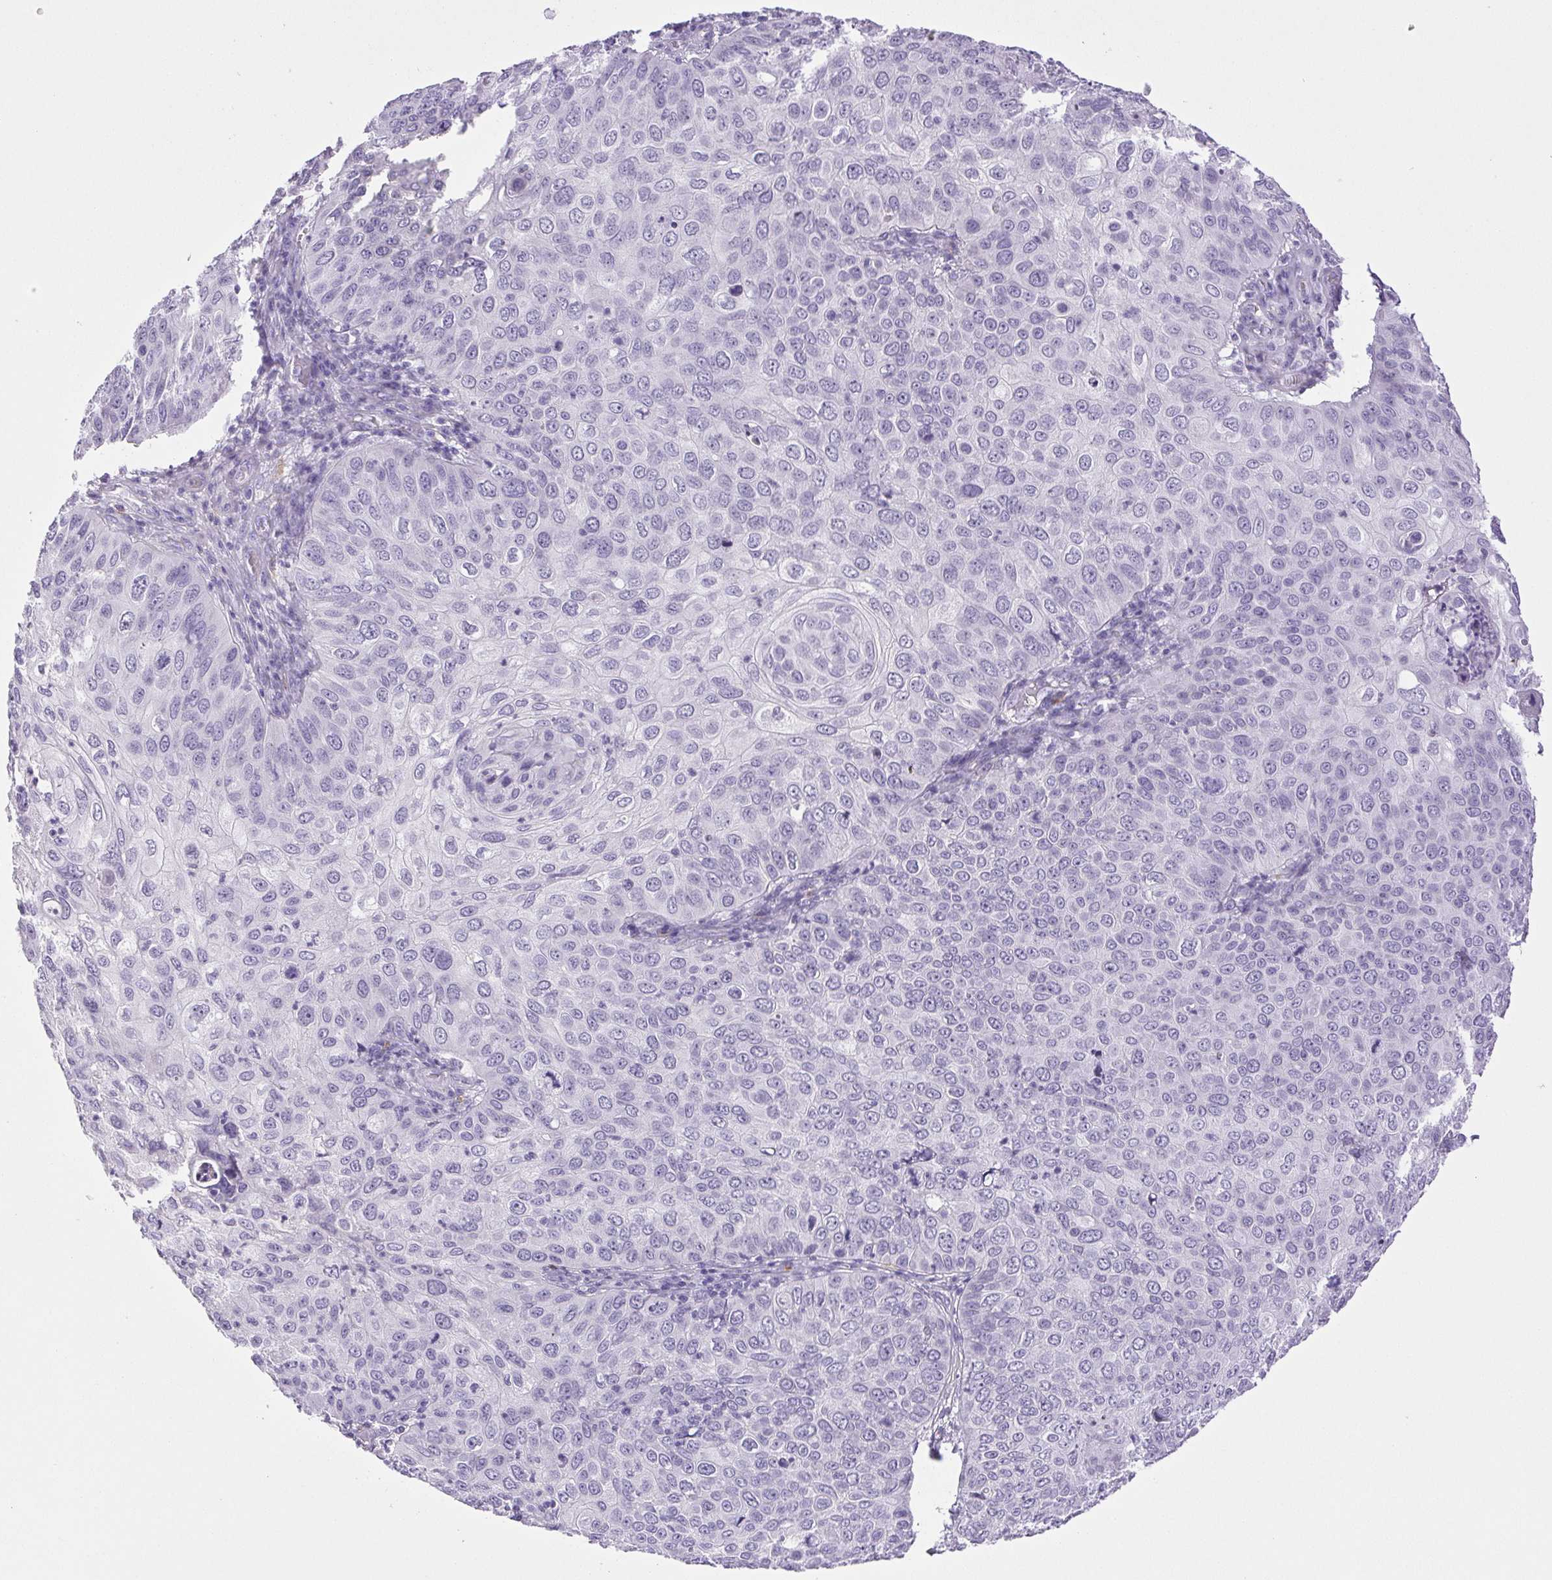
{"staining": {"intensity": "negative", "quantity": "none", "location": "none"}, "tissue": "skin cancer", "cell_type": "Tumor cells", "image_type": "cancer", "snomed": [{"axis": "morphology", "description": "Squamous cell carcinoma, NOS"}, {"axis": "topography", "description": "Skin"}], "caption": "This is an immunohistochemistry (IHC) photomicrograph of skin cancer. There is no positivity in tumor cells.", "gene": "PAPPA2", "patient": {"sex": "male", "age": 87}}